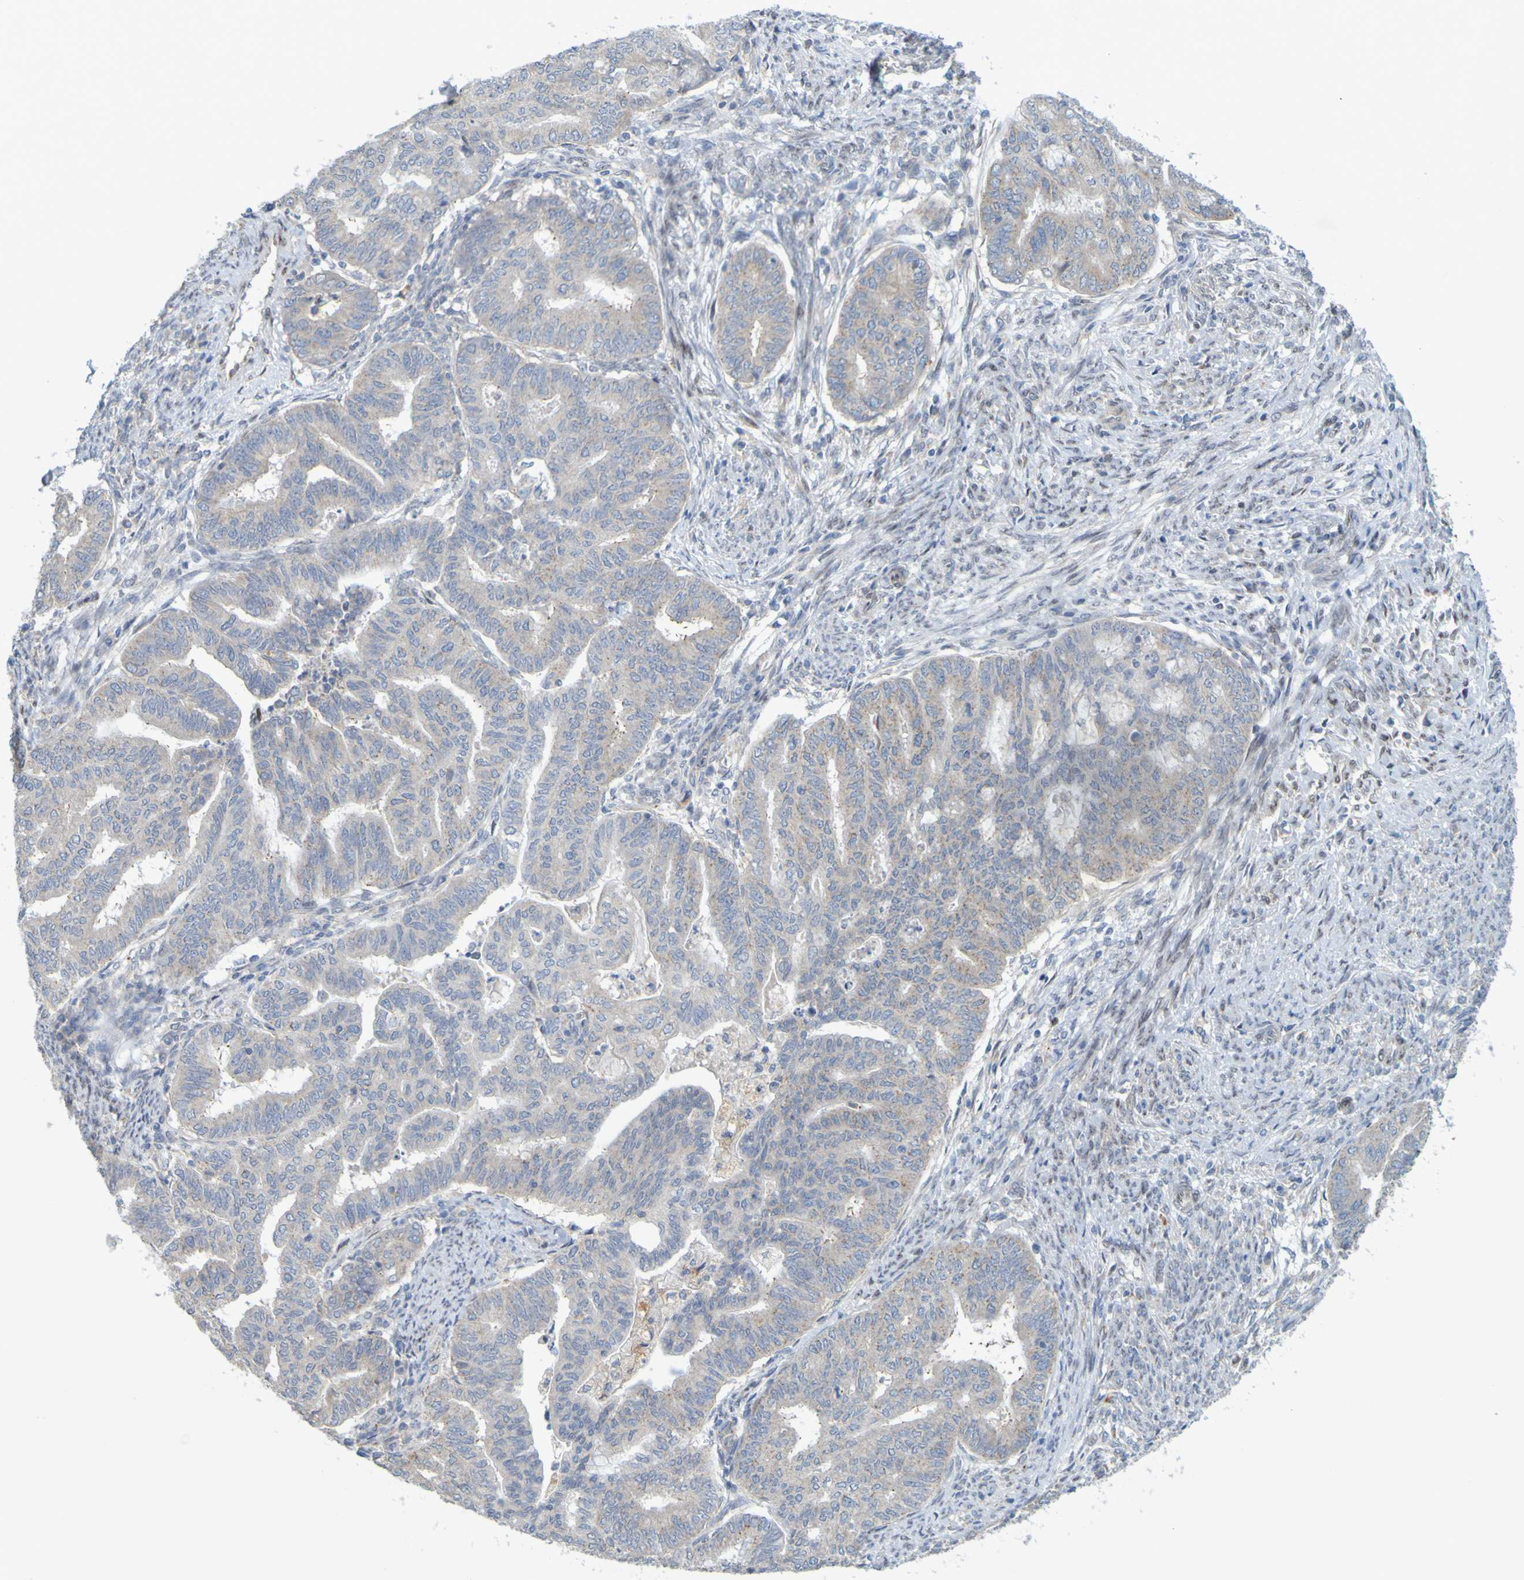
{"staining": {"intensity": "weak", "quantity": "<25%", "location": "cytoplasmic/membranous"}, "tissue": "endometrial cancer", "cell_type": "Tumor cells", "image_type": "cancer", "snomed": [{"axis": "morphology", "description": "Adenocarcinoma, NOS"}, {"axis": "topography", "description": "Endometrium"}], "caption": "This is an immunohistochemistry (IHC) image of endometrial adenocarcinoma. There is no staining in tumor cells.", "gene": "MAG", "patient": {"sex": "female", "age": 79}}